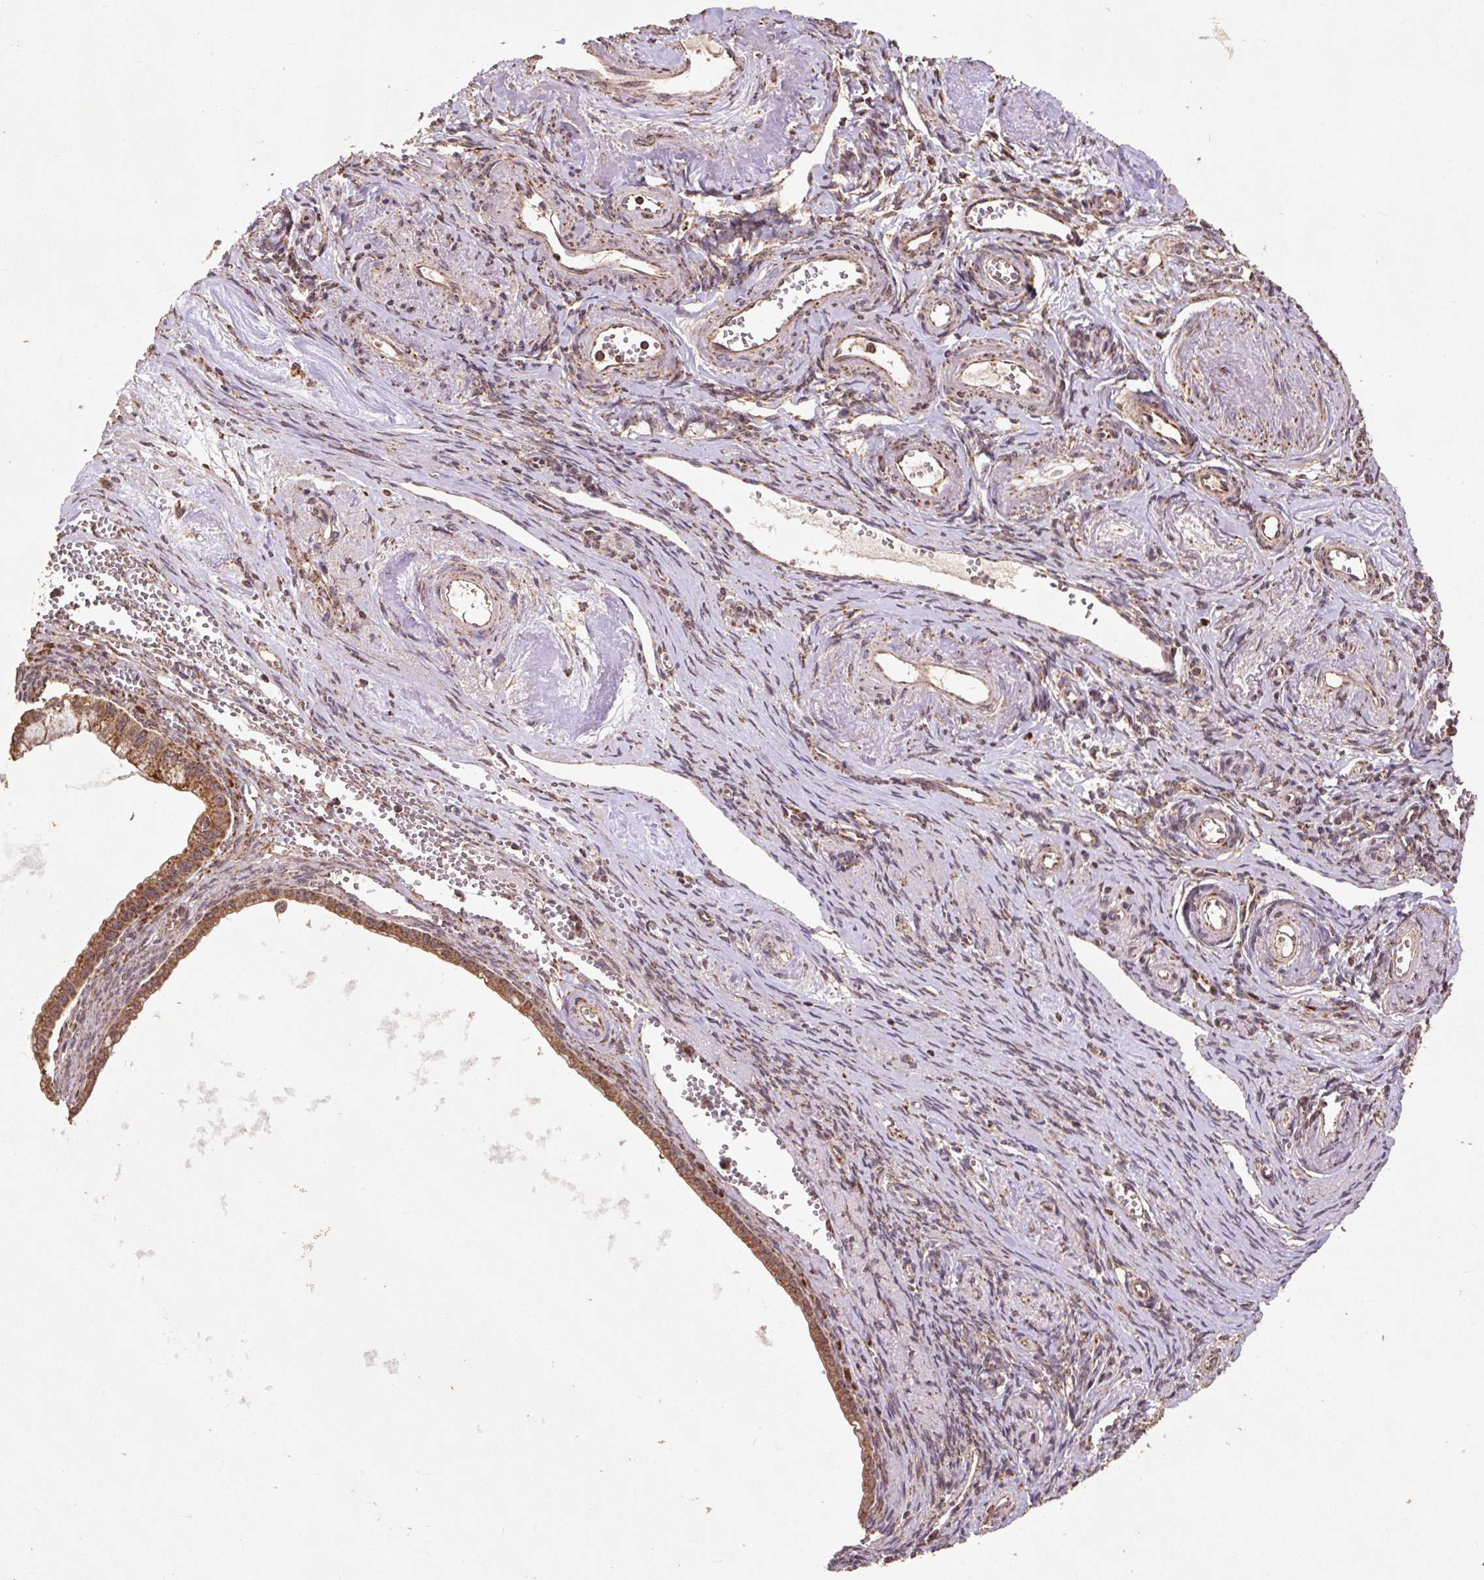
{"staining": {"intensity": "moderate", "quantity": ">75%", "location": "cytoplasmic/membranous"}, "tissue": "ovarian cancer", "cell_type": "Tumor cells", "image_type": "cancer", "snomed": [{"axis": "morphology", "description": "Cystadenocarcinoma, mucinous, NOS"}, {"axis": "topography", "description": "Ovary"}], "caption": "Mucinous cystadenocarcinoma (ovarian) stained with immunohistochemistry shows moderate cytoplasmic/membranous positivity in approximately >75% of tumor cells.", "gene": "ATP5F1A", "patient": {"sex": "female", "age": 59}}